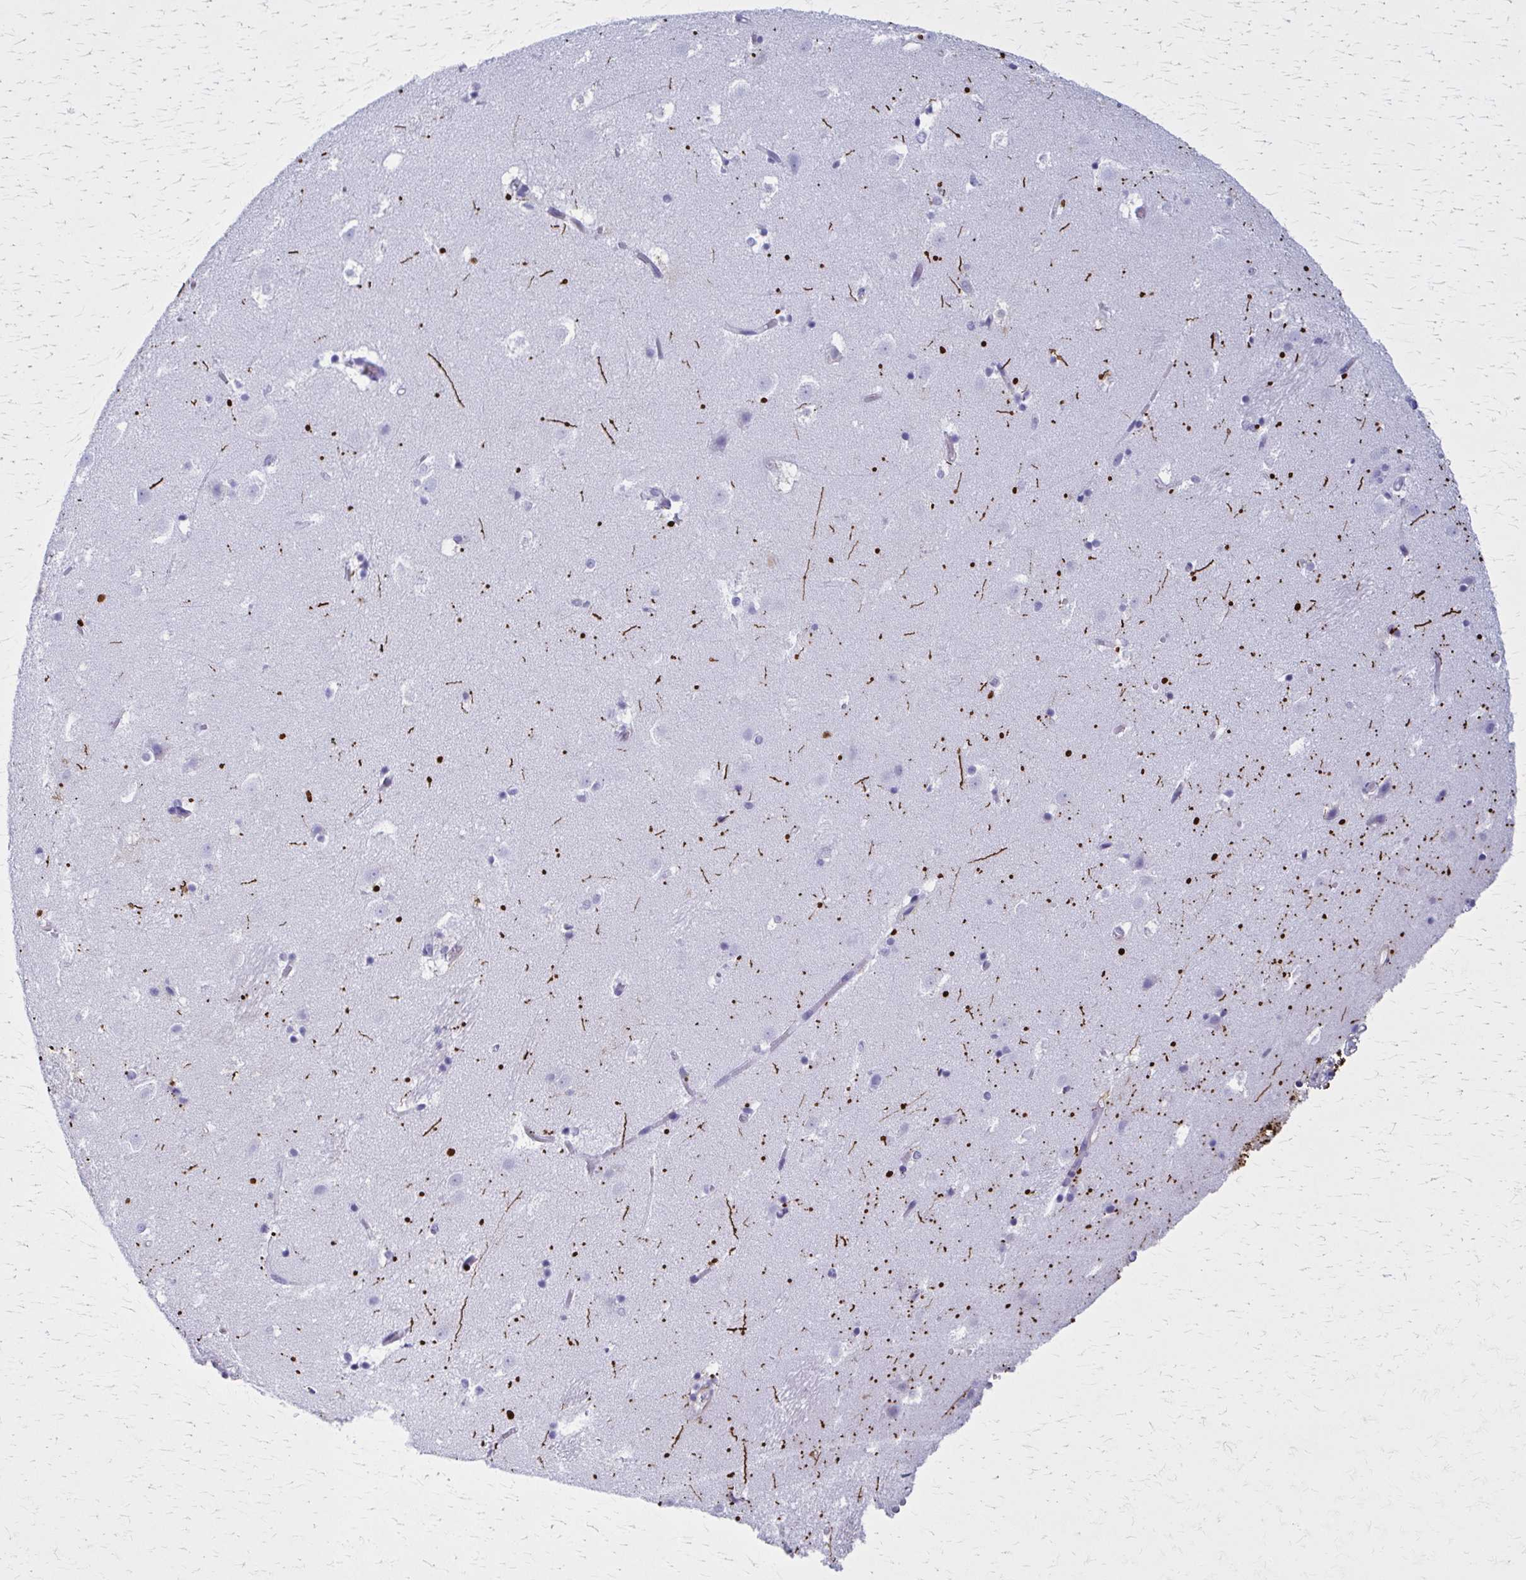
{"staining": {"intensity": "strong", "quantity": "<25%", "location": "cytoplasmic/membranous"}, "tissue": "caudate", "cell_type": "Glial cells", "image_type": "normal", "snomed": [{"axis": "morphology", "description": "Normal tissue, NOS"}, {"axis": "topography", "description": "Lateral ventricle wall"}], "caption": "A micrograph of caudate stained for a protein demonstrates strong cytoplasmic/membranous brown staining in glial cells. The protein is shown in brown color, while the nuclei are stained blue.", "gene": "GFAP", "patient": {"sex": "male", "age": 37}}